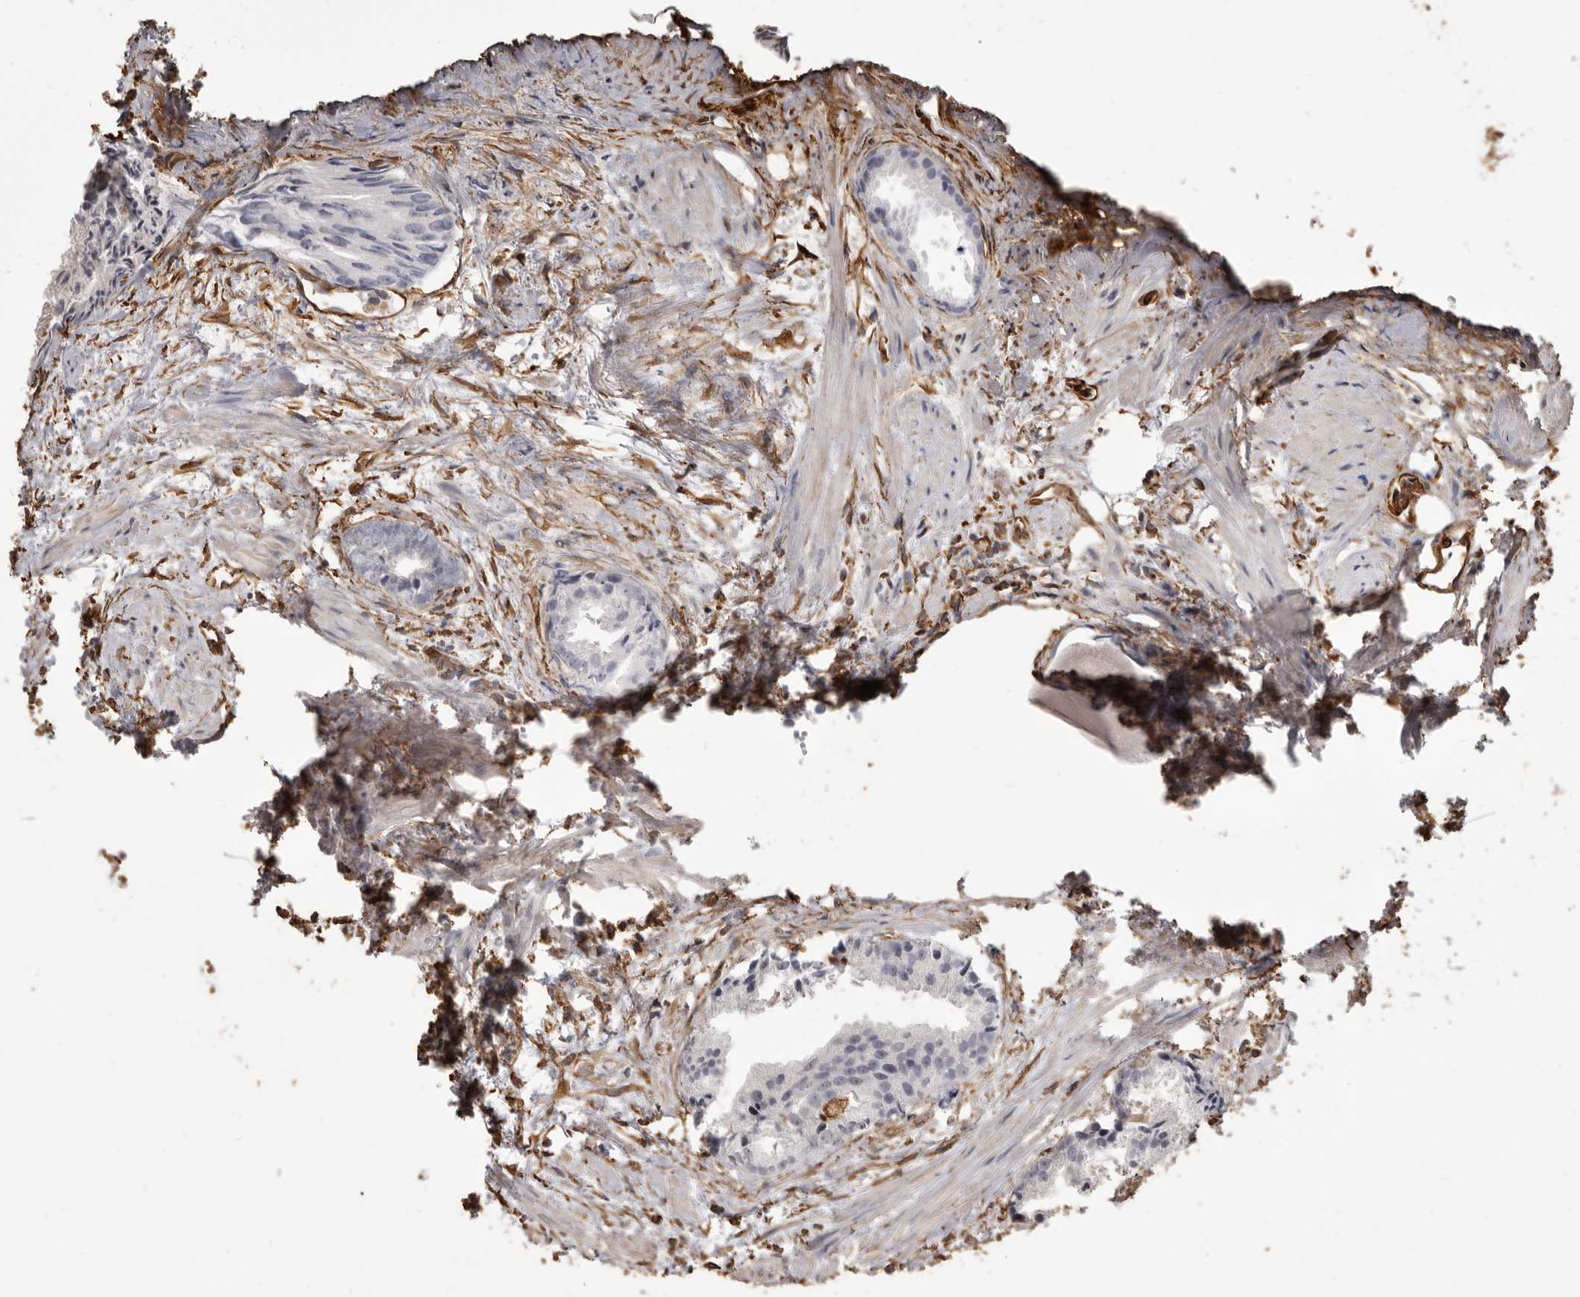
{"staining": {"intensity": "negative", "quantity": "none", "location": "none"}, "tissue": "prostate cancer", "cell_type": "Tumor cells", "image_type": "cancer", "snomed": [{"axis": "morphology", "description": "Adenocarcinoma, Low grade"}, {"axis": "topography", "description": "Prostate"}], "caption": "Prostate cancer (adenocarcinoma (low-grade)) was stained to show a protein in brown. There is no significant staining in tumor cells.", "gene": "MTURN", "patient": {"sex": "male", "age": 88}}